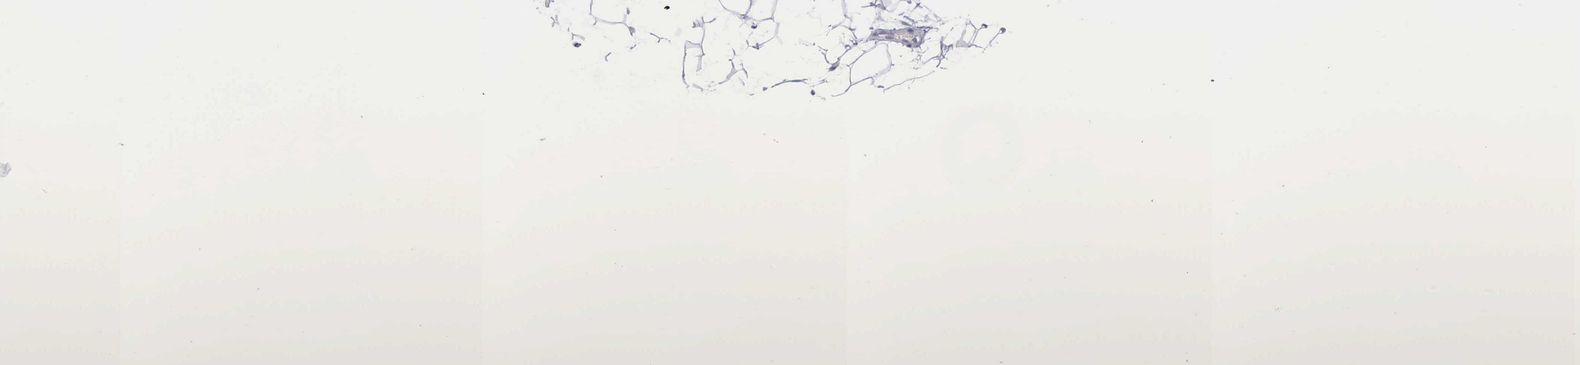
{"staining": {"intensity": "negative", "quantity": "none", "location": "none"}, "tissue": "adipose tissue", "cell_type": "Adipocytes", "image_type": "normal", "snomed": [{"axis": "morphology", "description": "Normal tissue, NOS"}, {"axis": "morphology", "description": "Fibrosis, NOS"}, {"axis": "topography", "description": "Breast"}], "caption": "Histopathology image shows no protein expression in adipocytes of normal adipose tissue. (DAB (3,3'-diaminobenzidine) IHC visualized using brightfield microscopy, high magnification).", "gene": "SATB2", "patient": {"sex": "female", "age": 24}}